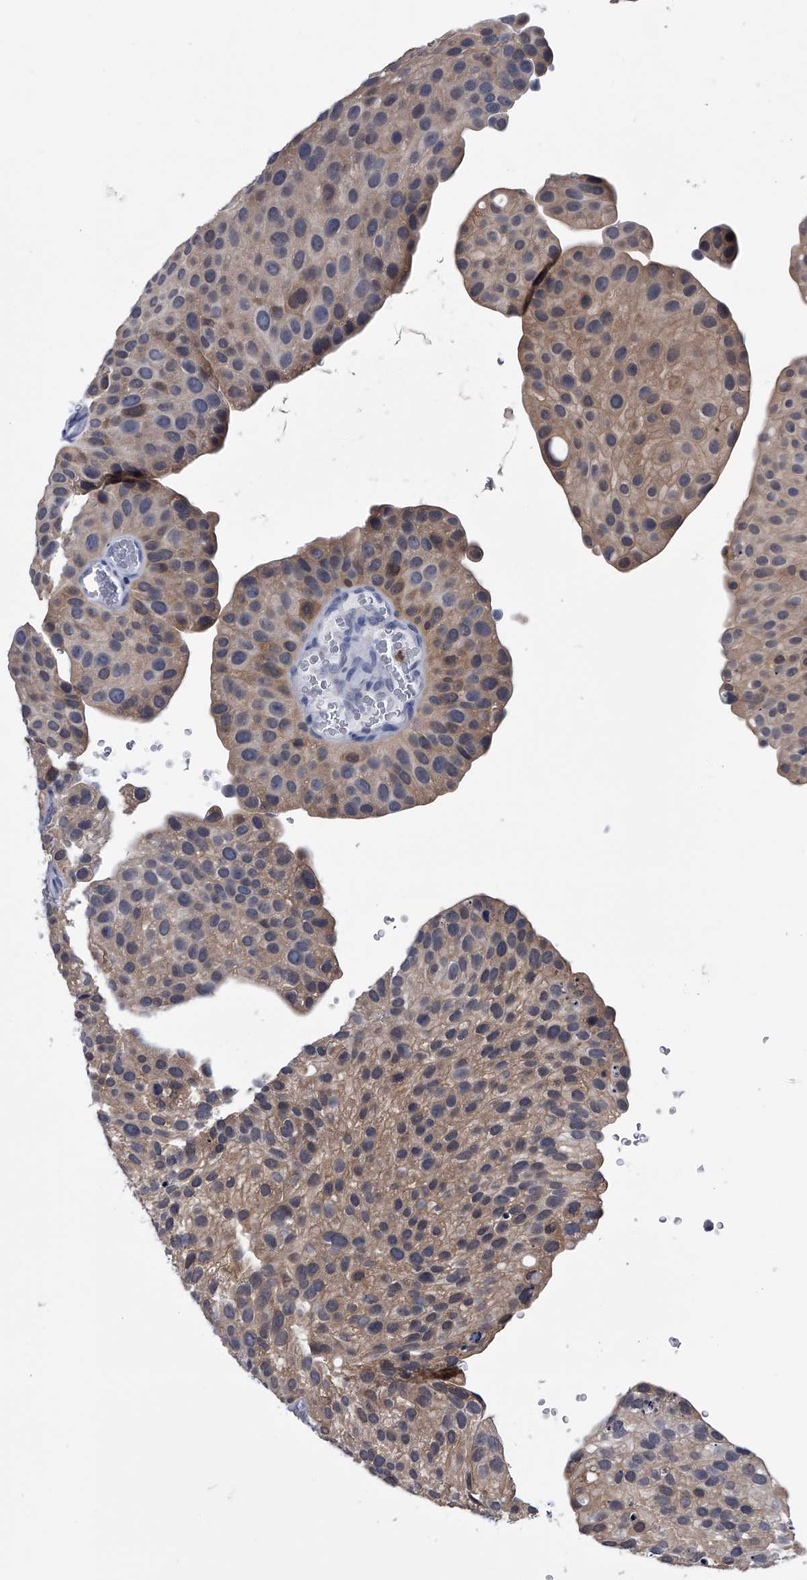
{"staining": {"intensity": "moderate", "quantity": "25%-75%", "location": "cytoplasmic/membranous"}, "tissue": "urothelial cancer", "cell_type": "Tumor cells", "image_type": "cancer", "snomed": [{"axis": "morphology", "description": "Urothelial carcinoma, Low grade"}, {"axis": "topography", "description": "Smooth muscle"}, {"axis": "topography", "description": "Urinary bladder"}], "caption": "The image displays staining of urothelial carcinoma (low-grade), revealing moderate cytoplasmic/membranous protein positivity (brown color) within tumor cells.", "gene": "PDXK", "patient": {"sex": "male", "age": 60}}